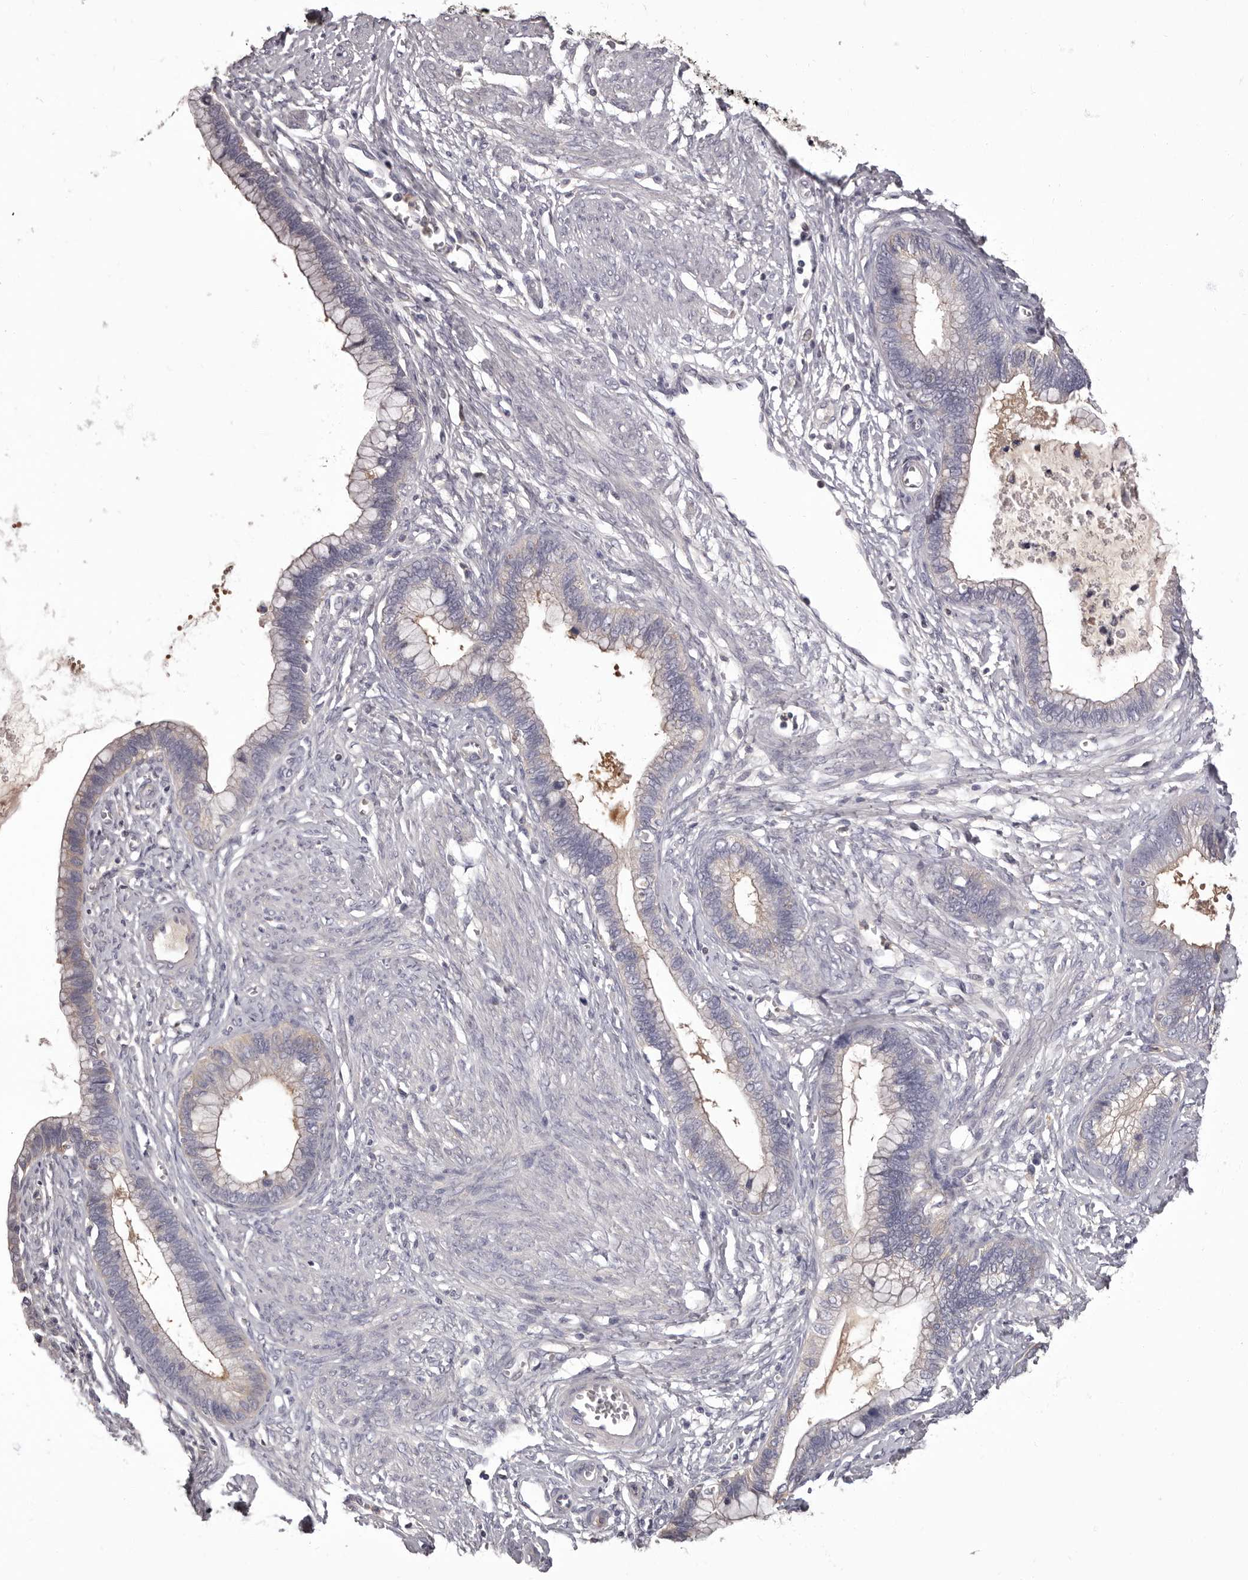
{"staining": {"intensity": "moderate", "quantity": "<25%", "location": "cytoplasmic/membranous"}, "tissue": "cervical cancer", "cell_type": "Tumor cells", "image_type": "cancer", "snomed": [{"axis": "morphology", "description": "Adenocarcinoma, NOS"}, {"axis": "topography", "description": "Cervix"}], "caption": "A brown stain labels moderate cytoplasmic/membranous positivity of a protein in cervical adenocarcinoma tumor cells.", "gene": "APEH", "patient": {"sex": "female", "age": 44}}